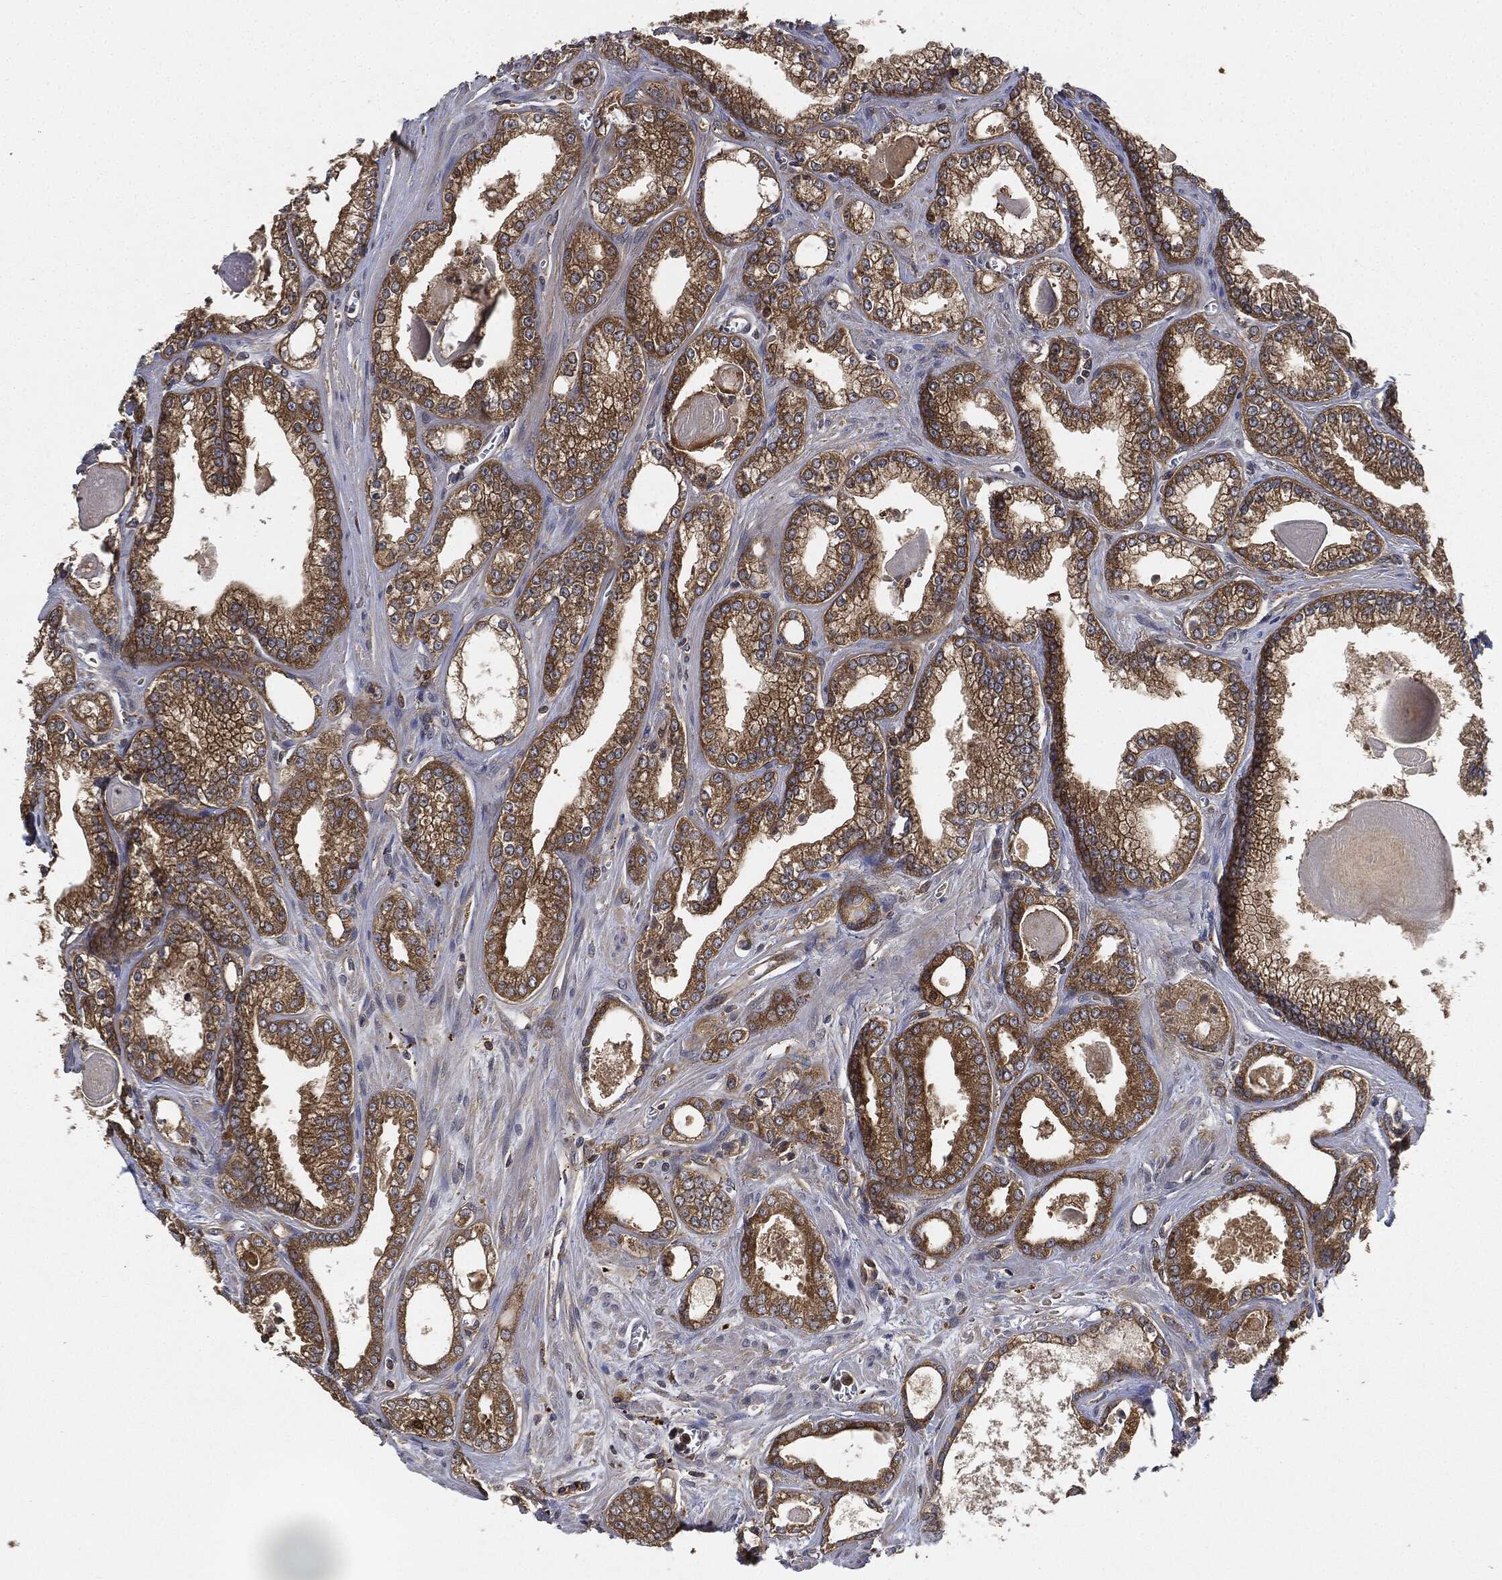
{"staining": {"intensity": "strong", "quantity": ">75%", "location": "cytoplasmic/membranous"}, "tissue": "prostate cancer", "cell_type": "Tumor cells", "image_type": "cancer", "snomed": [{"axis": "morphology", "description": "Adenocarcinoma, Medium grade"}, {"axis": "topography", "description": "Prostate"}], "caption": "The immunohistochemical stain labels strong cytoplasmic/membranous staining in tumor cells of prostate cancer tissue.", "gene": "BRAF", "patient": {"sex": "male", "age": 71}}